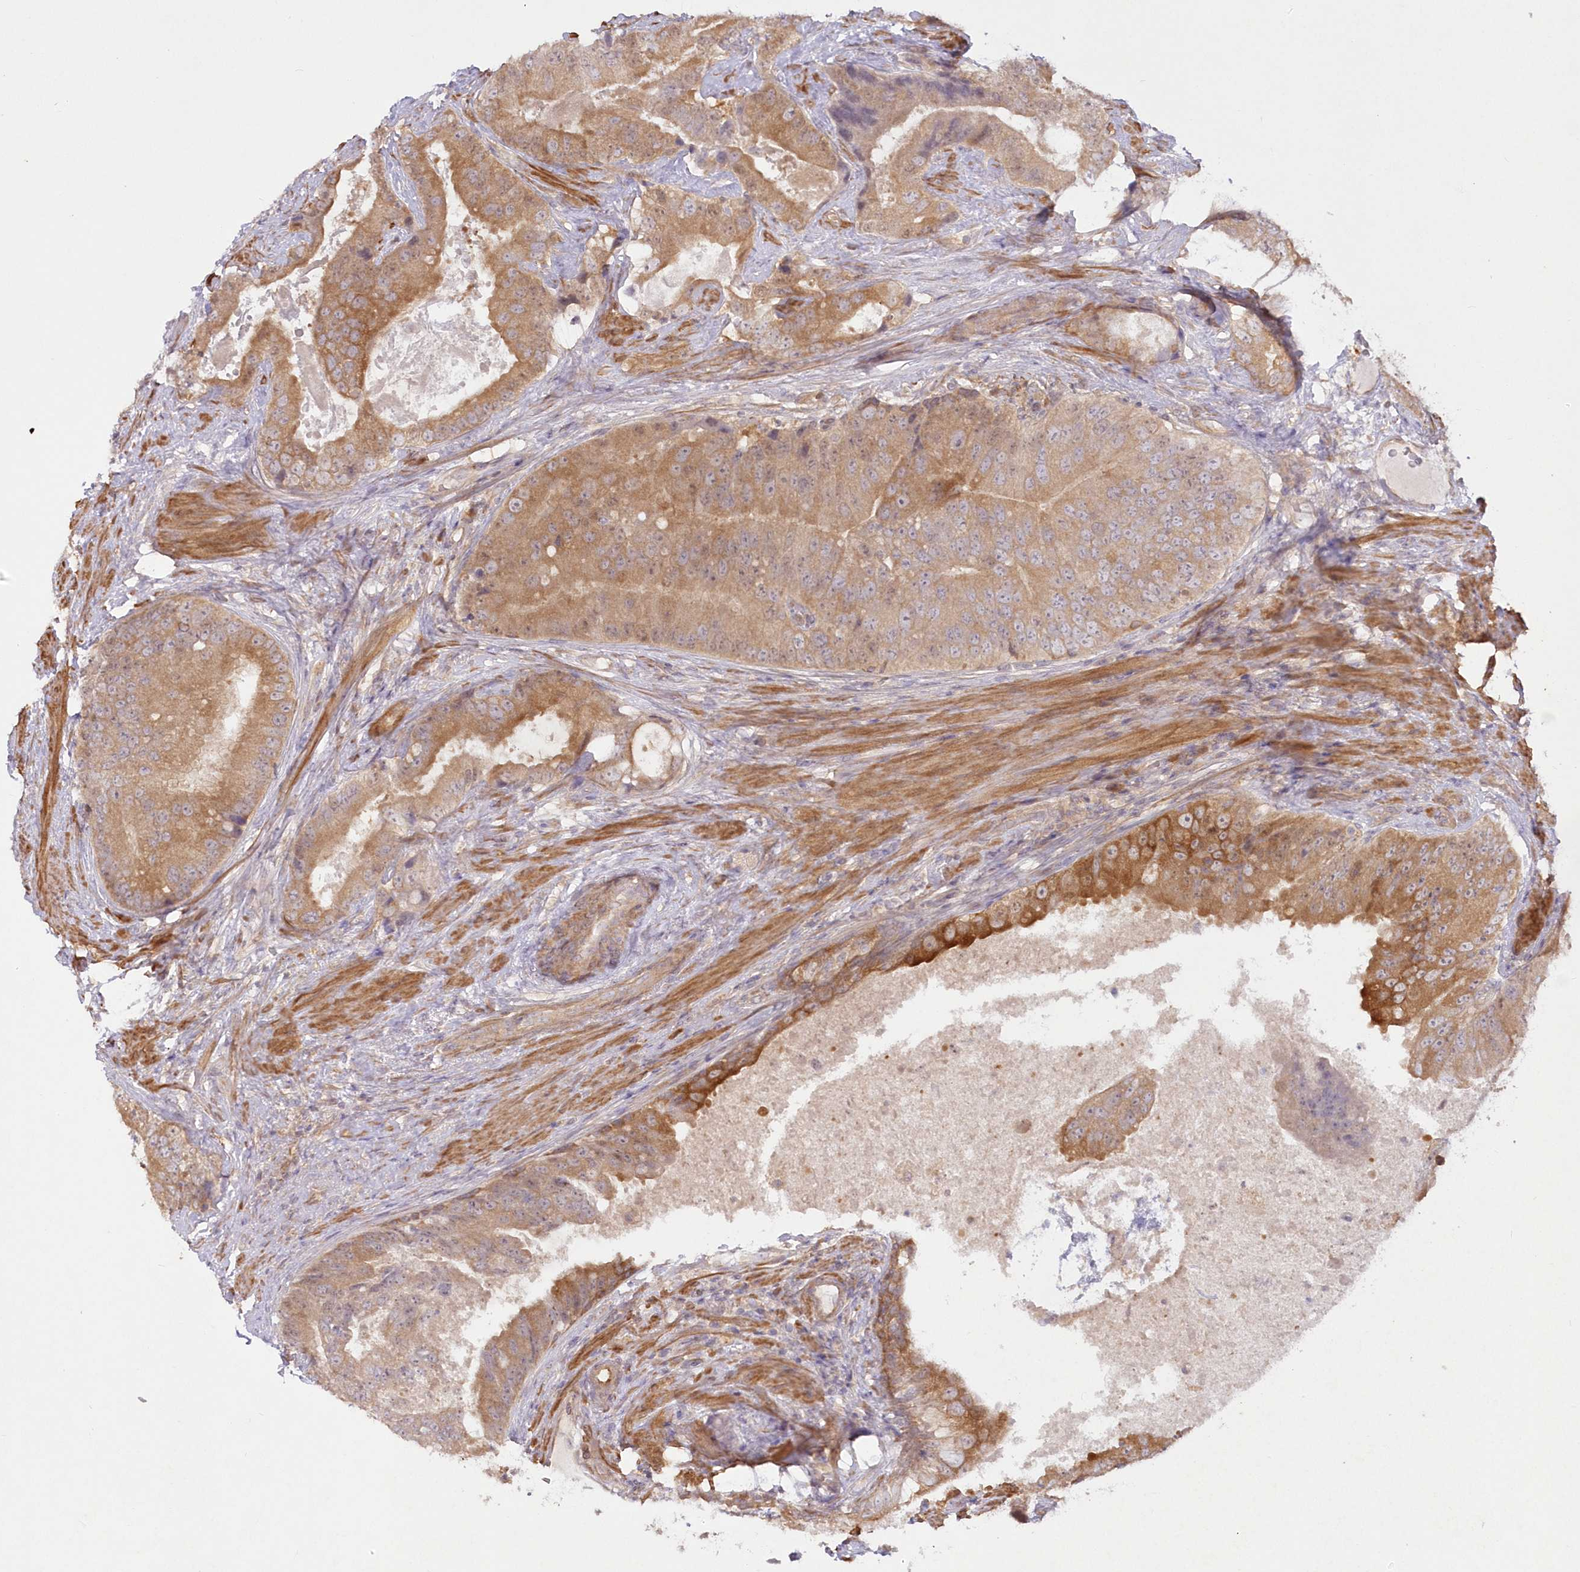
{"staining": {"intensity": "moderate", "quantity": ">75%", "location": "cytoplasmic/membranous"}, "tissue": "prostate cancer", "cell_type": "Tumor cells", "image_type": "cancer", "snomed": [{"axis": "morphology", "description": "Adenocarcinoma, High grade"}, {"axis": "topography", "description": "Prostate"}], "caption": "Brown immunohistochemical staining in high-grade adenocarcinoma (prostate) exhibits moderate cytoplasmic/membranous expression in approximately >75% of tumor cells.", "gene": "IPMK", "patient": {"sex": "male", "age": 70}}